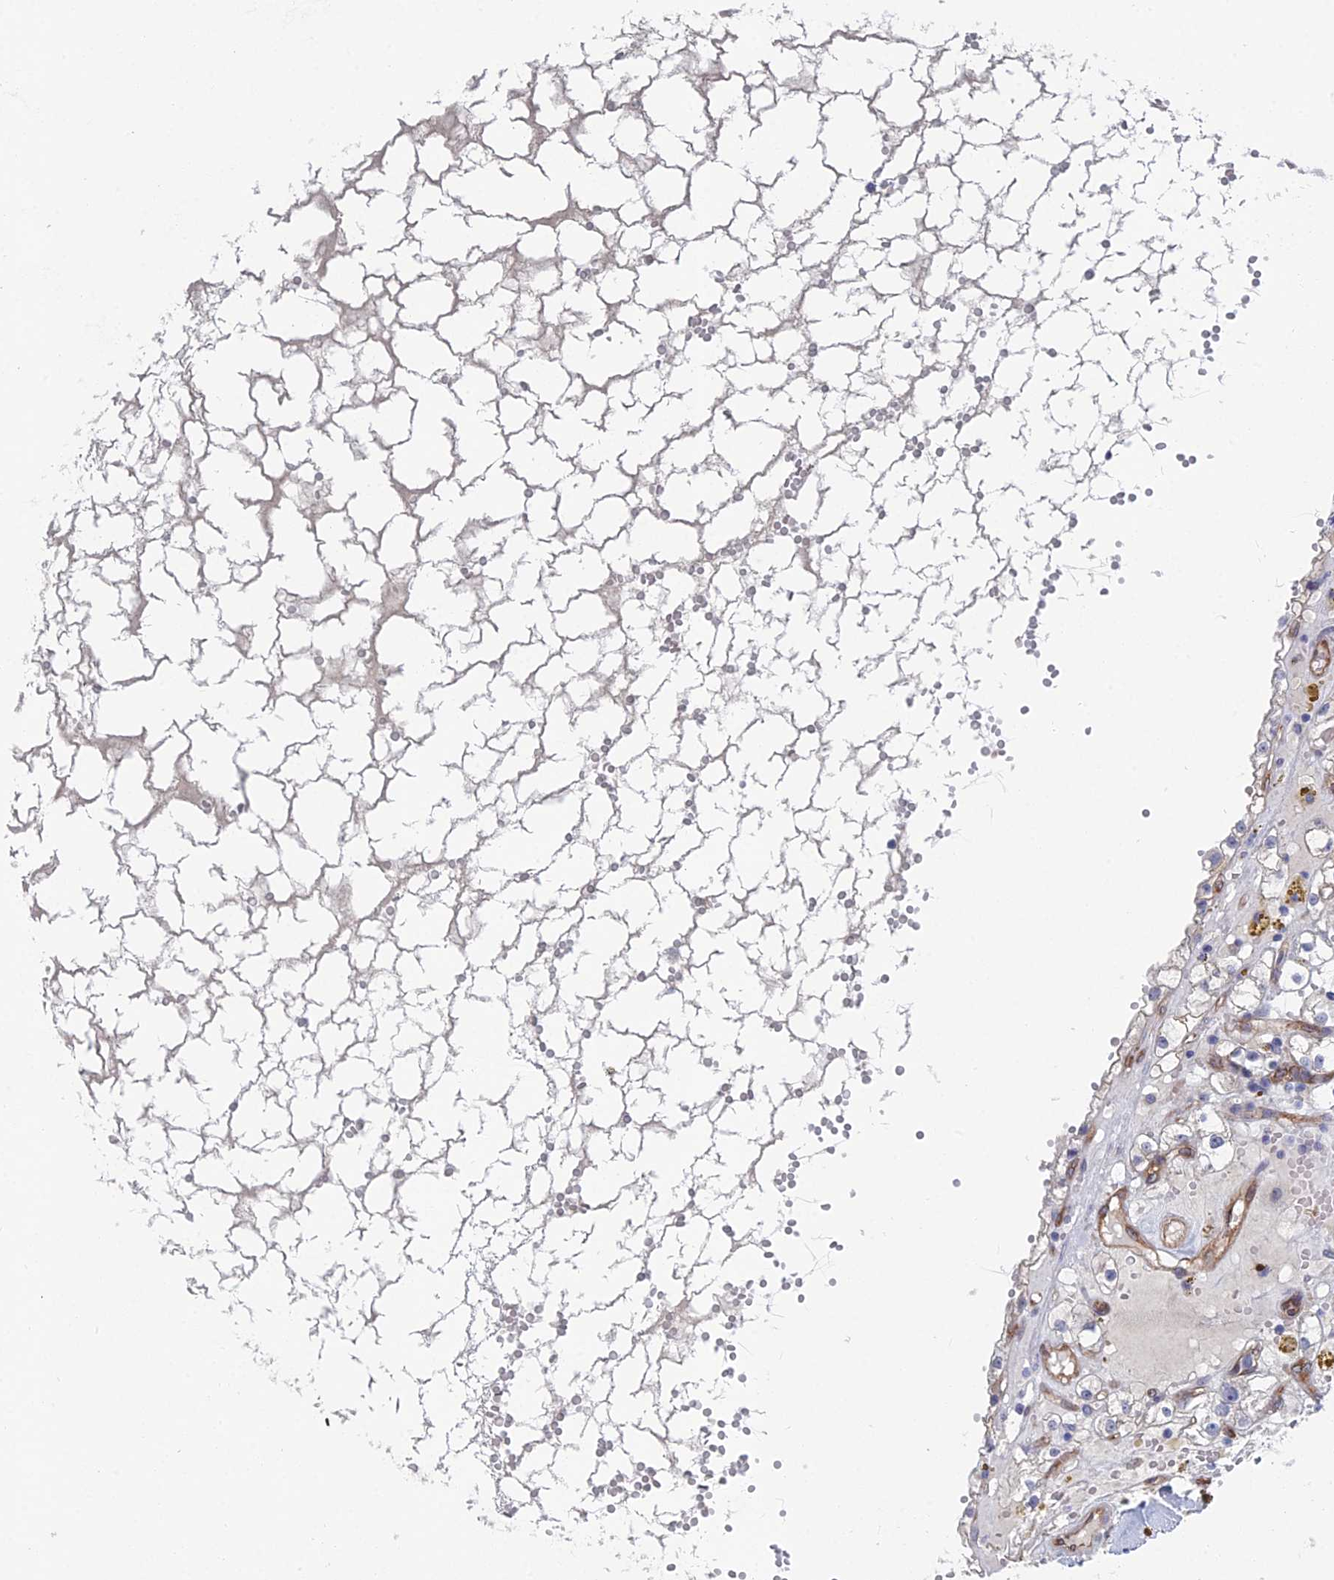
{"staining": {"intensity": "negative", "quantity": "none", "location": "none"}, "tissue": "renal cancer", "cell_type": "Tumor cells", "image_type": "cancer", "snomed": [{"axis": "morphology", "description": "Adenocarcinoma, NOS"}, {"axis": "topography", "description": "Kidney"}], "caption": "A high-resolution image shows IHC staining of renal cancer (adenocarcinoma), which demonstrates no significant positivity in tumor cells. (DAB (3,3'-diaminobenzidine) IHC visualized using brightfield microscopy, high magnification).", "gene": "ARAP3", "patient": {"sex": "male", "age": 56}}